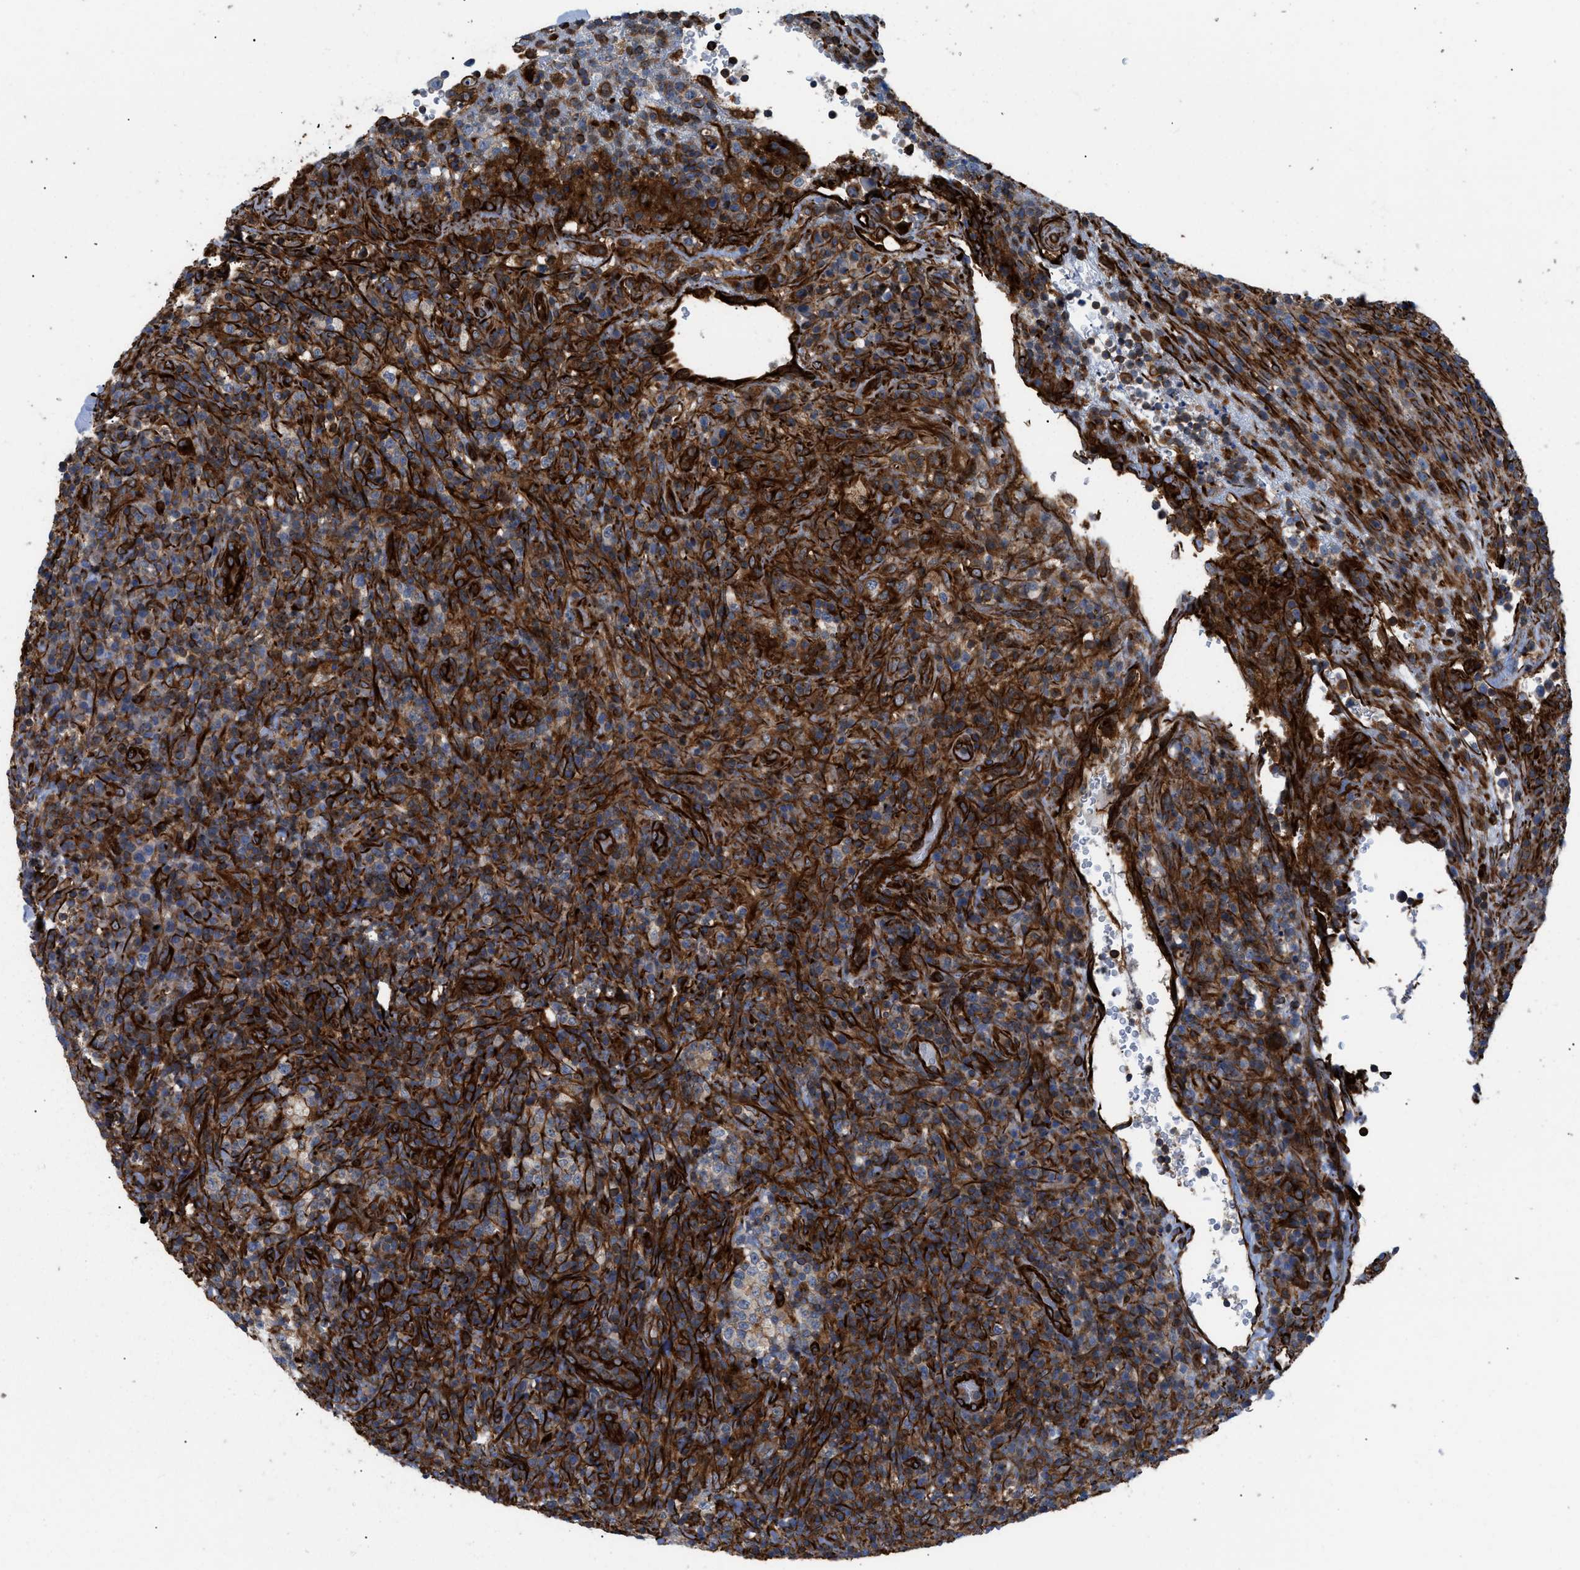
{"staining": {"intensity": "strong", "quantity": "25%-75%", "location": "cytoplasmic/membranous"}, "tissue": "lymphoma", "cell_type": "Tumor cells", "image_type": "cancer", "snomed": [{"axis": "morphology", "description": "Malignant lymphoma, non-Hodgkin's type, High grade"}, {"axis": "topography", "description": "Lymph node"}], "caption": "The image exhibits a brown stain indicating the presence of a protein in the cytoplasmic/membranous of tumor cells in high-grade malignant lymphoma, non-Hodgkin's type.", "gene": "PTPRE", "patient": {"sex": "female", "age": 76}}